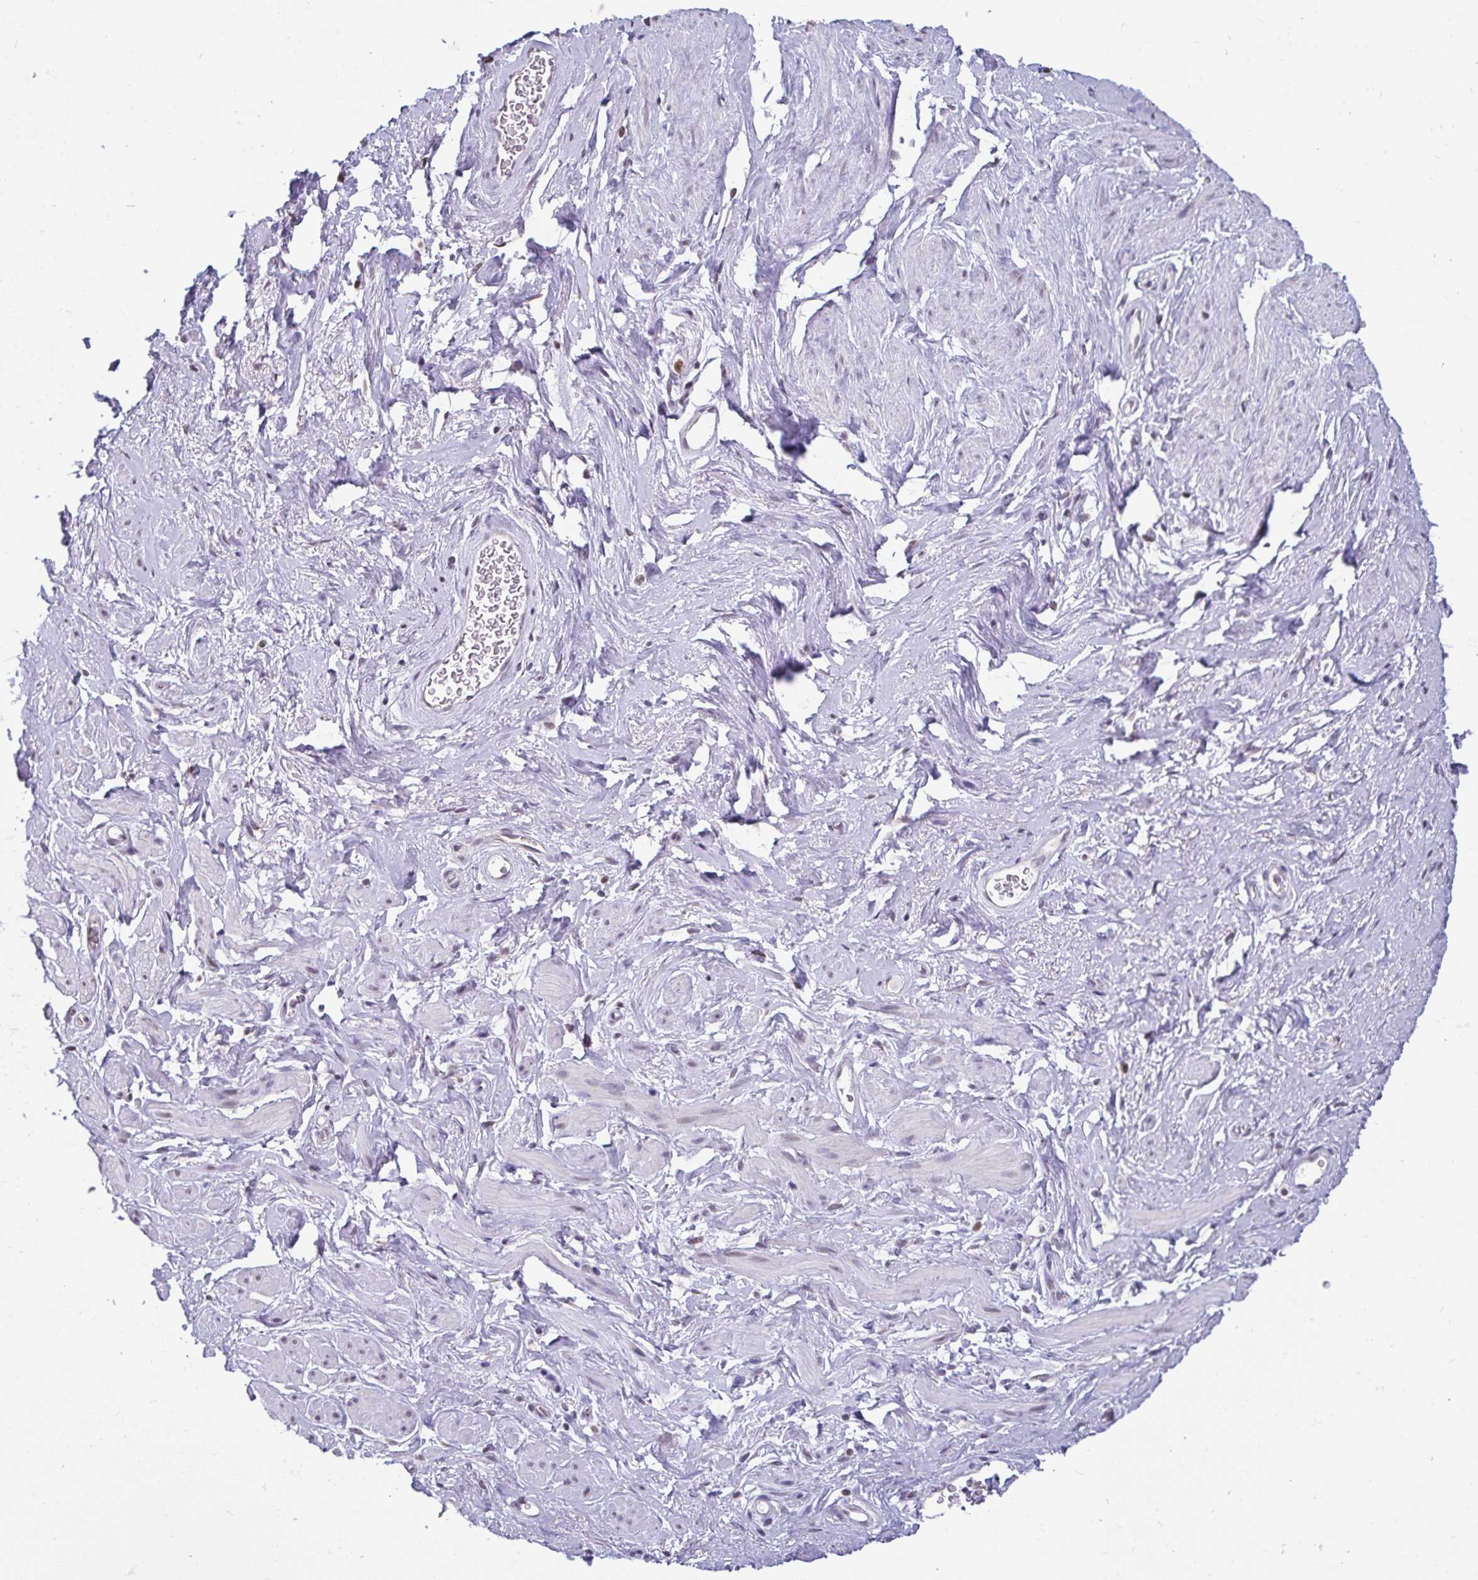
{"staining": {"intensity": "negative", "quantity": "none", "location": "none"}, "tissue": "adipose tissue", "cell_type": "Adipocytes", "image_type": "normal", "snomed": [{"axis": "morphology", "description": "Normal tissue, NOS"}, {"axis": "topography", "description": "Vagina"}, {"axis": "topography", "description": "Peripheral nerve tissue"}], "caption": "A micrograph of human adipose tissue is negative for staining in adipocytes. (DAB (3,3'-diaminobenzidine) IHC with hematoxylin counter stain).", "gene": "ANLN", "patient": {"sex": "female", "age": 71}}